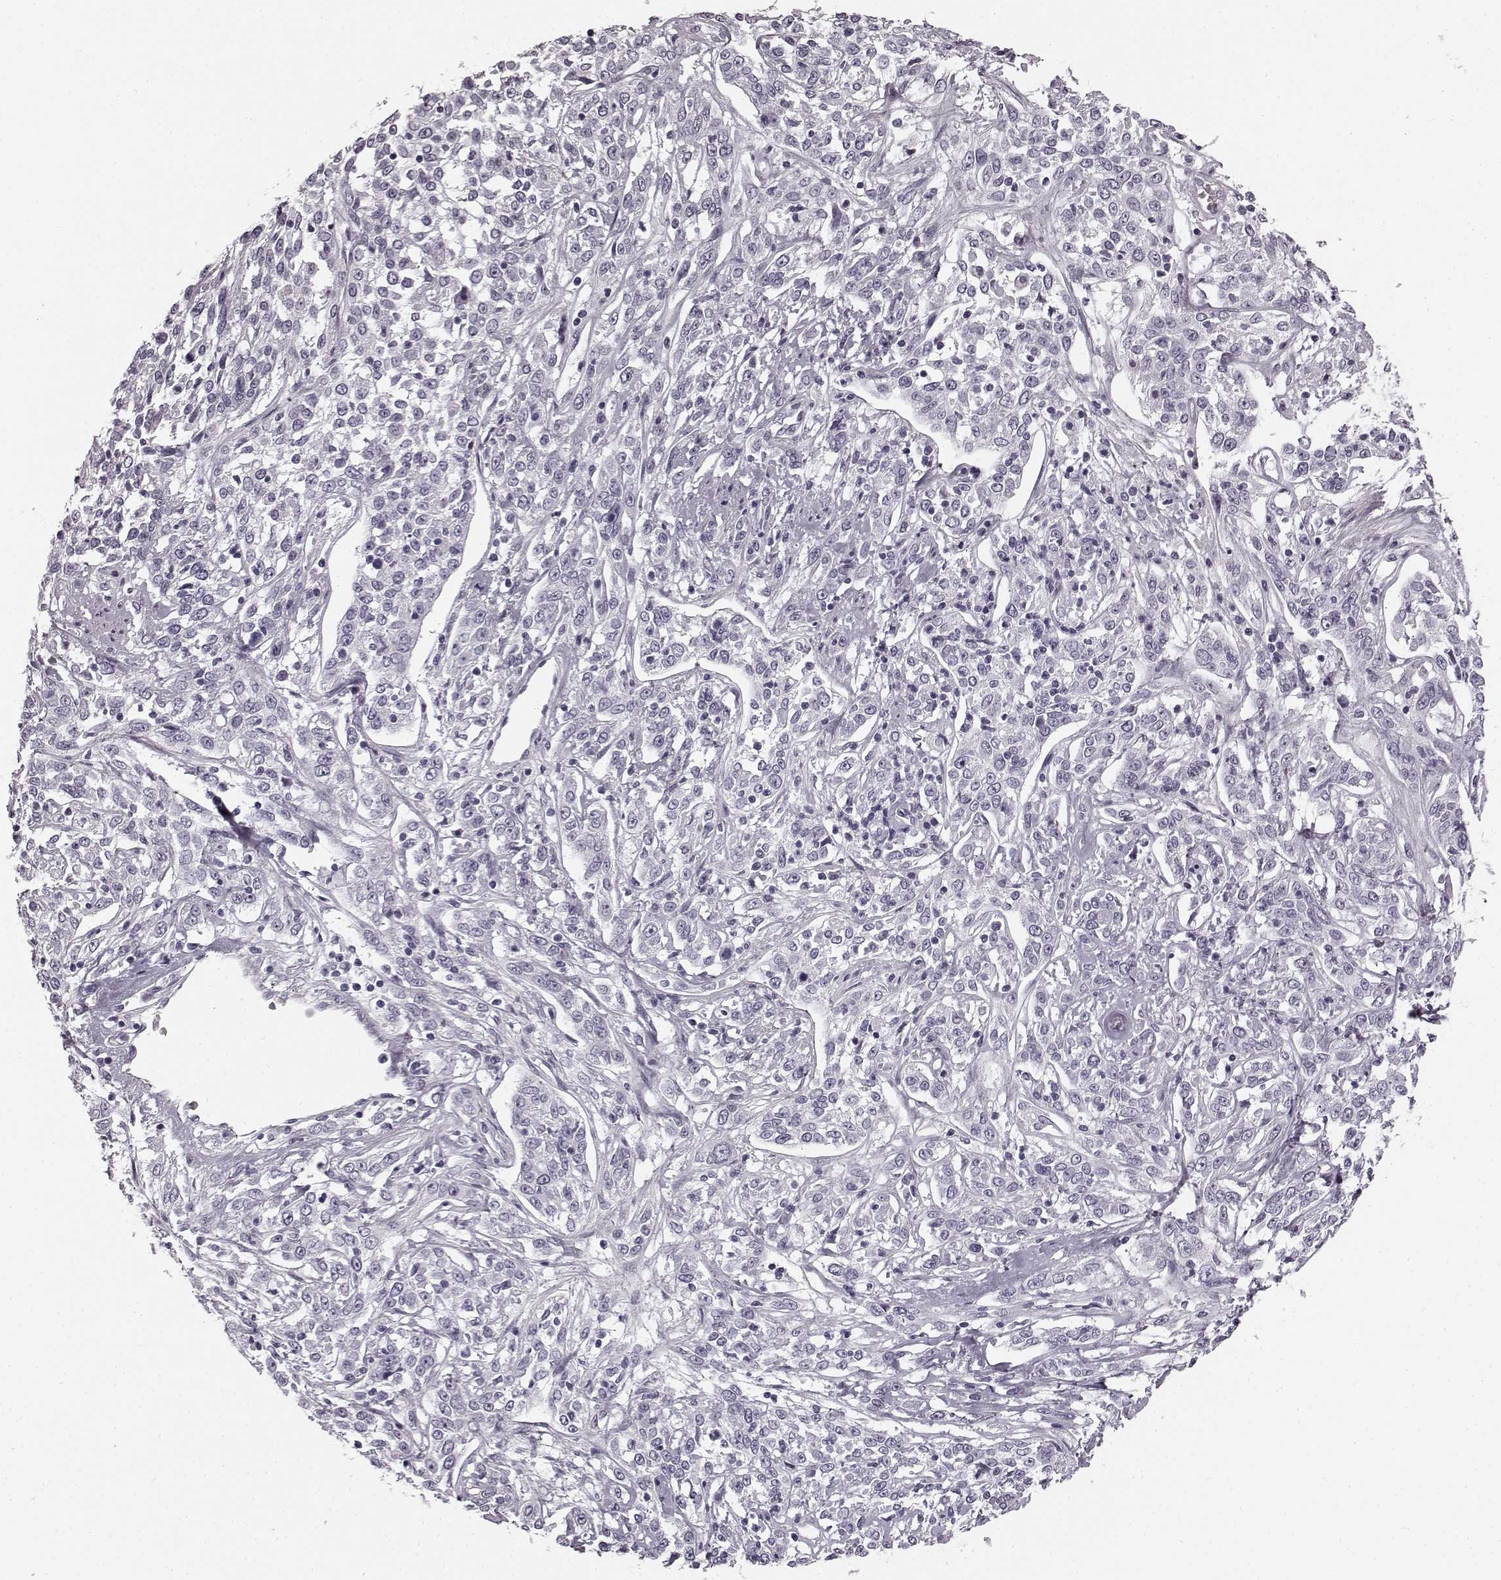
{"staining": {"intensity": "negative", "quantity": "none", "location": "none"}, "tissue": "cervical cancer", "cell_type": "Tumor cells", "image_type": "cancer", "snomed": [{"axis": "morphology", "description": "Adenocarcinoma, NOS"}, {"axis": "topography", "description": "Cervix"}], "caption": "This image is of cervical adenocarcinoma stained with IHC to label a protein in brown with the nuclei are counter-stained blue. There is no positivity in tumor cells.", "gene": "TMPRSS15", "patient": {"sex": "female", "age": 40}}